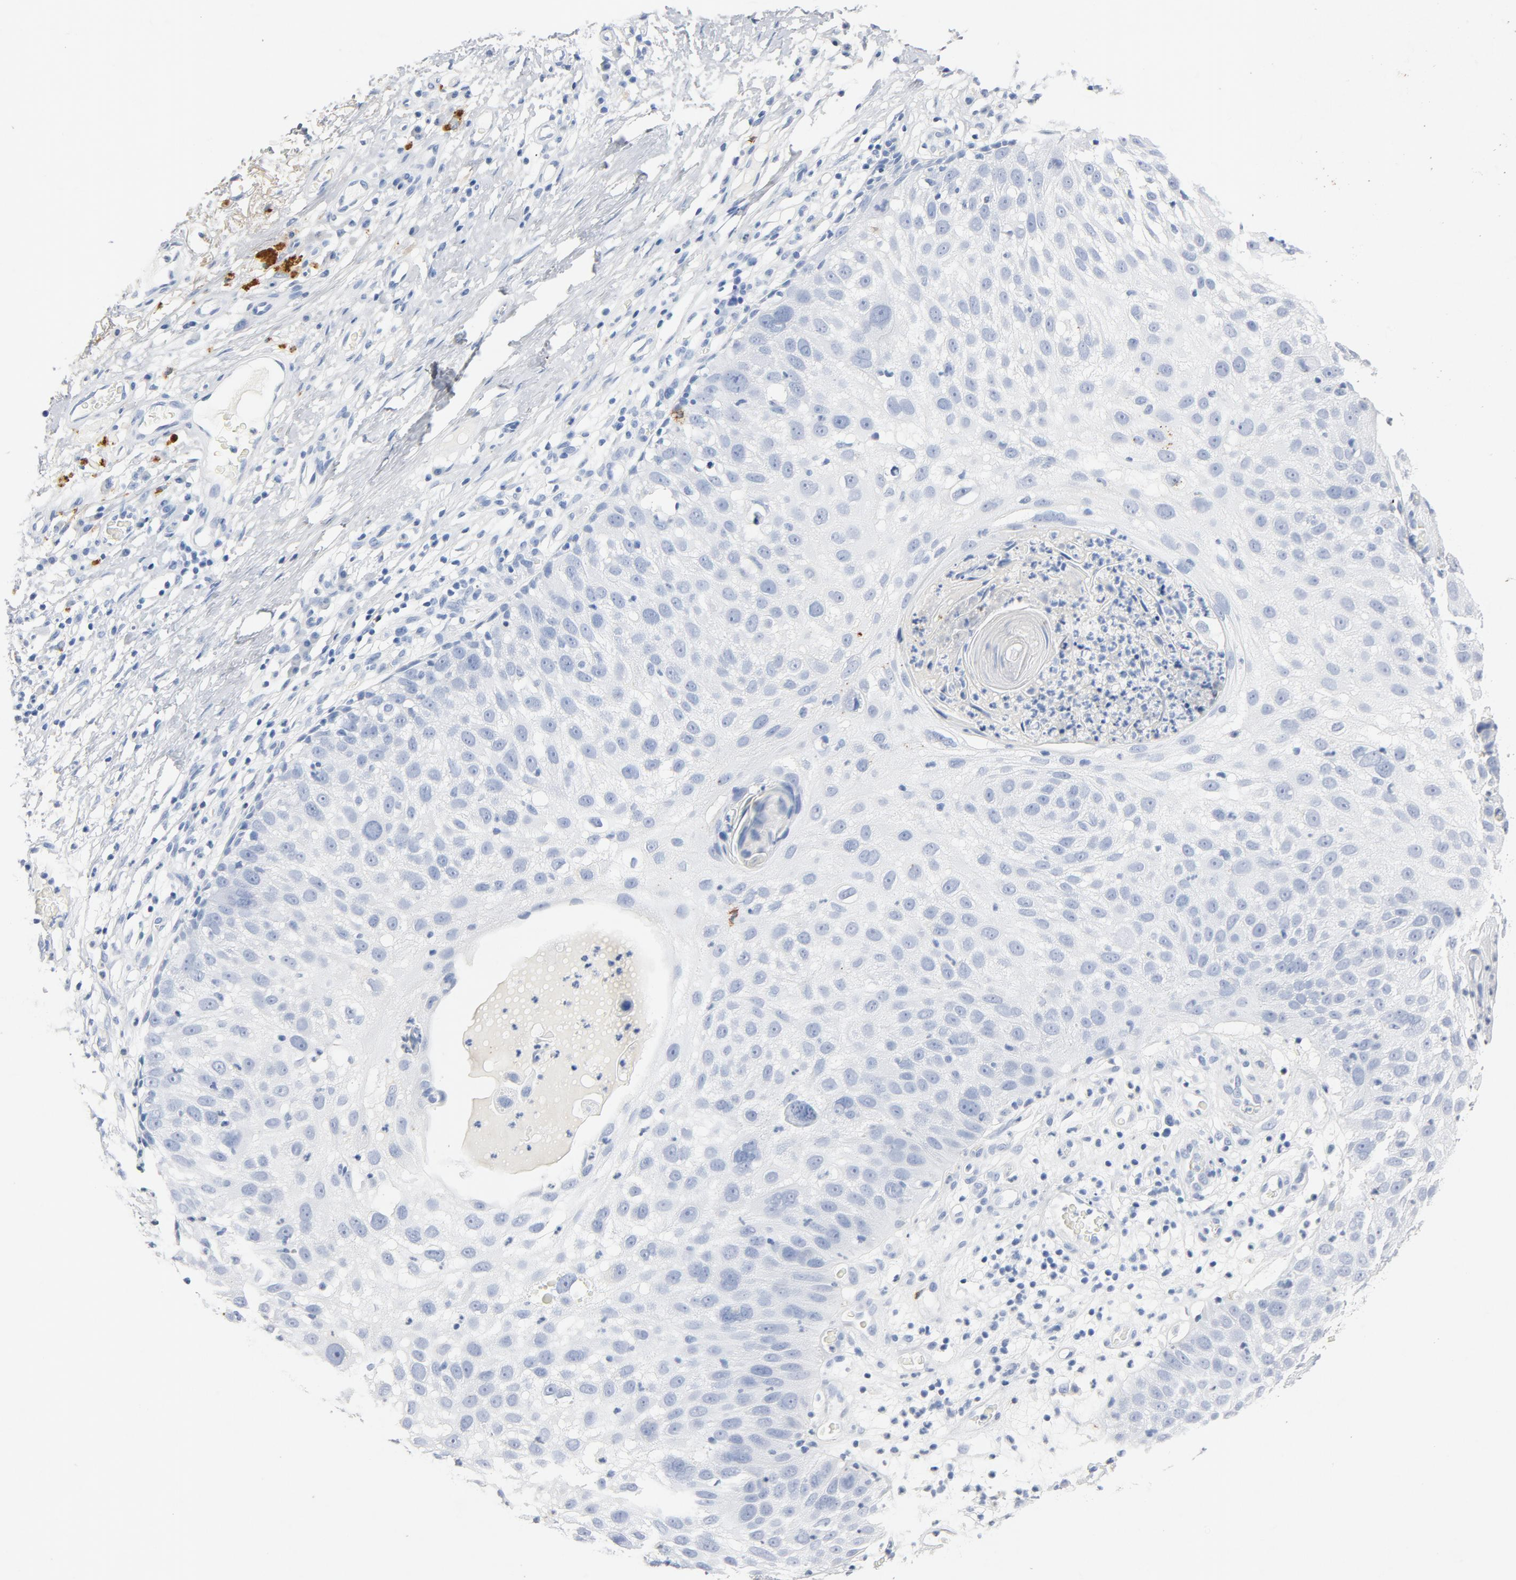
{"staining": {"intensity": "negative", "quantity": "none", "location": "none"}, "tissue": "skin cancer", "cell_type": "Tumor cells", "image_type": "cancer", "snomed": [{"axis": "morphology", "description": "Squamous cell carcinoma, NOS"}, {"axis": "topography", "description": "Skin"}], "caption": "Immunohistochemistry image of neoplastic tissue: squamous cell carcinoma (skin) stained with DAB shows no significant protein expression in tumor cells.", "gene": "PTPRB", "patient": {"sex": "male", "age": 87}}